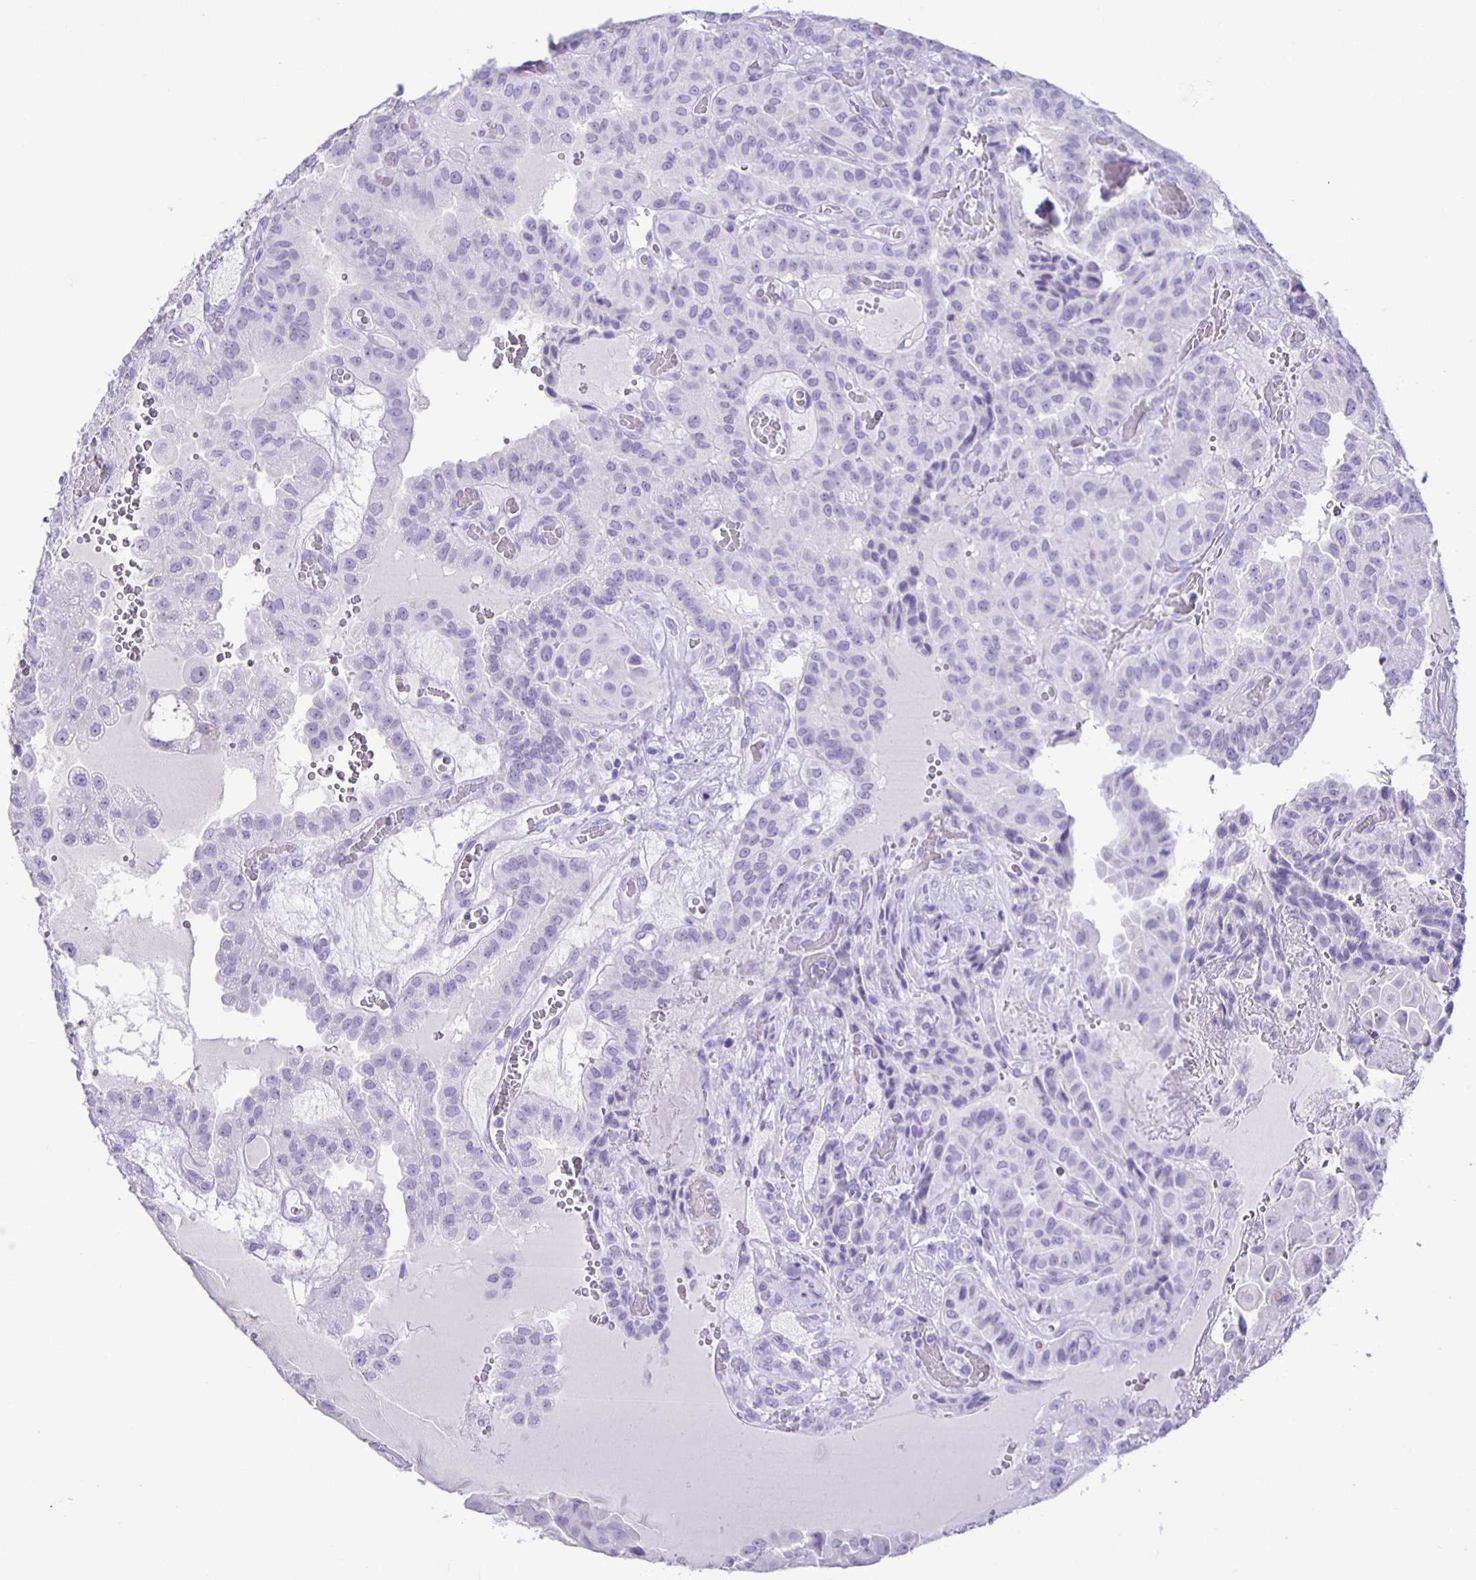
{"staining": {"intensity": "negative", "quantity": "none", "location": "none"}, "tissue": "thyroid cancer", "cell_type": "Tumor cells", "image_type": "cancer", "snomed": [{"axis": "morphology", "description": "Papillary adenocarcinoma, NOS"}, {"axis": "morphology", "description": "Papillary adenoma metastatic"}, {"axis": "topography", "description": "Thyroid gland"}], "caption": "Immunohistochemistry (IHC) of papillary adenoma metastatic (thyroid) reveals no expression in tumor cells.", "gene": "EZHIP", "patient": {"sex": "male", "age": 87}}